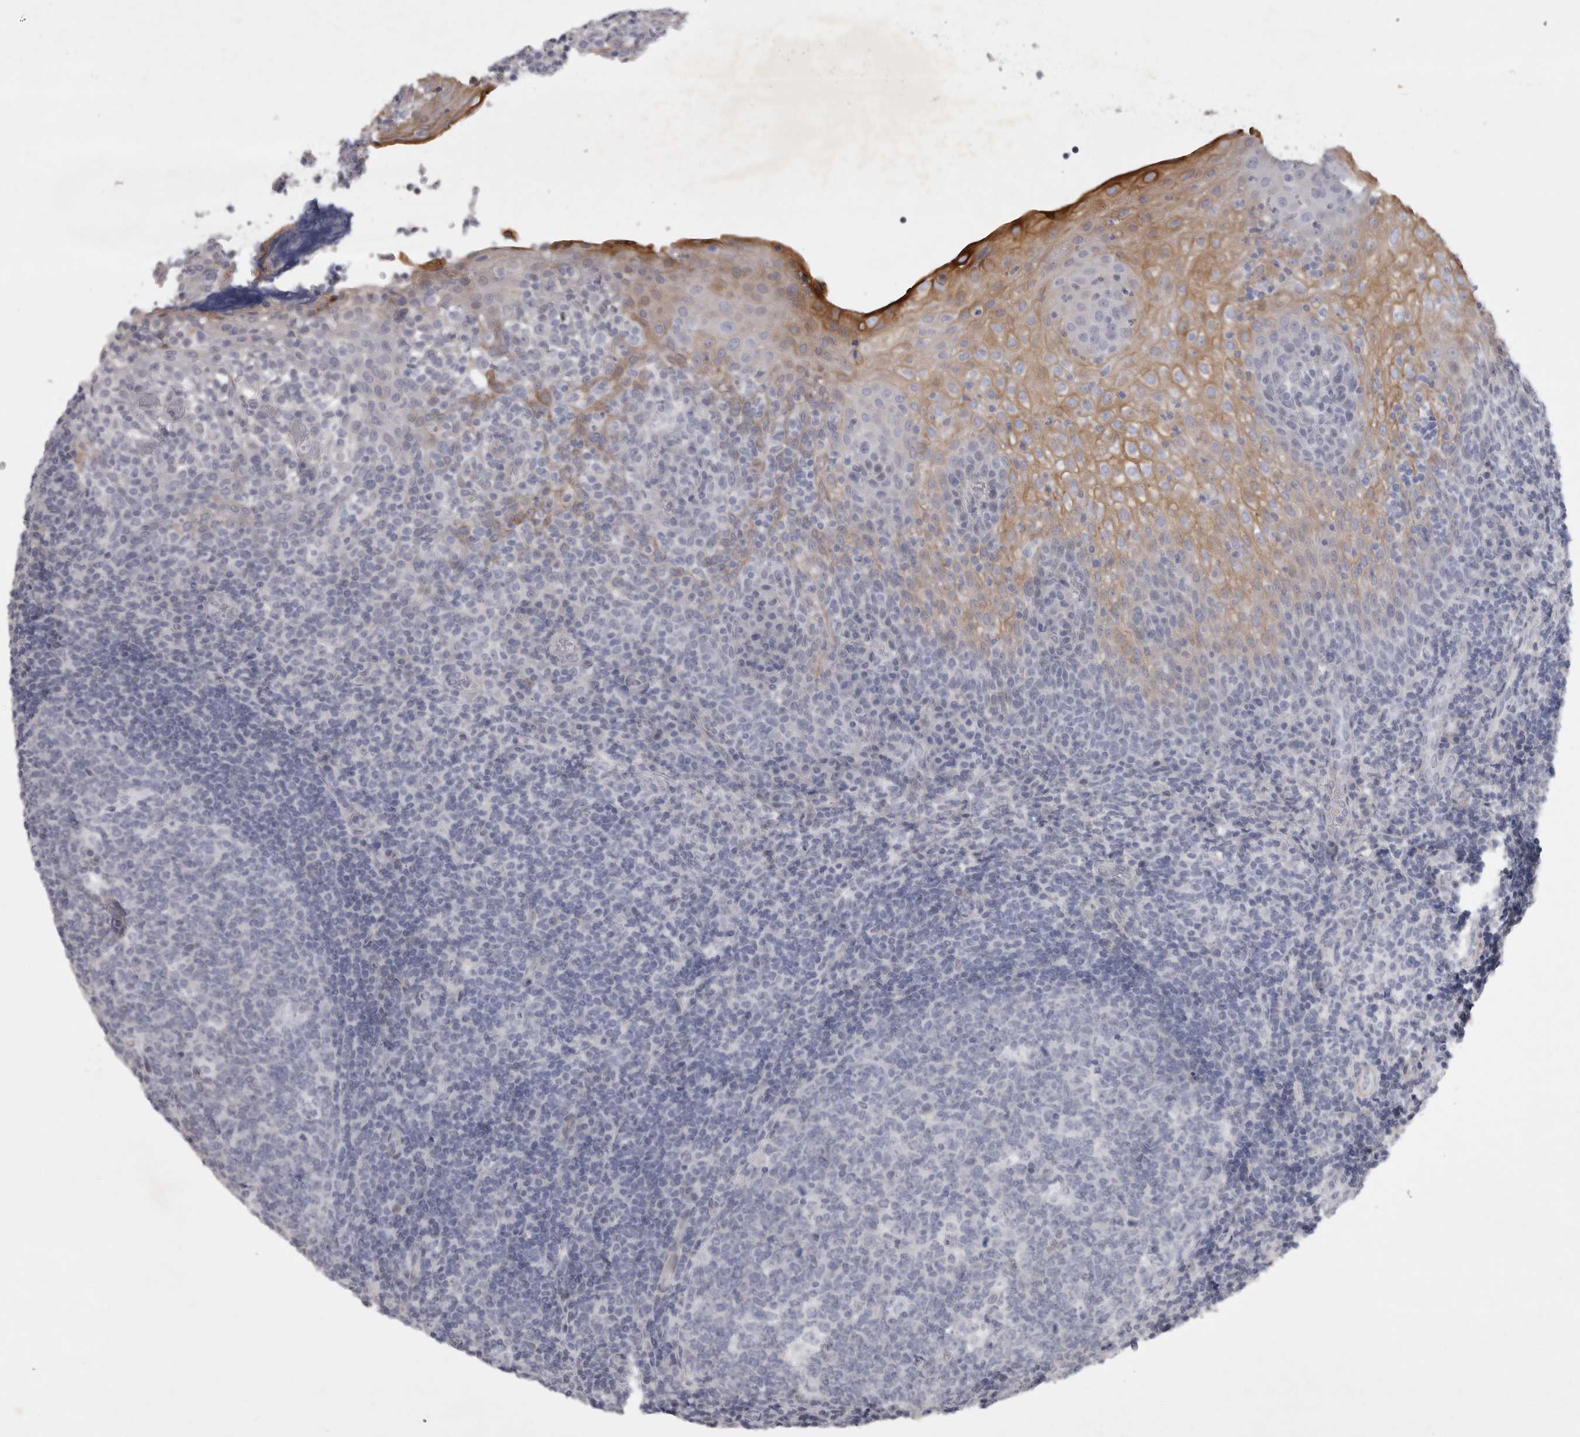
{"staining": {"intensity": "negative", "quantity": "none", "location": "none"}, "tissue": "tonsil", "cell_type": "Germinal center cells", "image_type": "normal", "snomed": [{"axis": "morphology", "description": "Normal tissue, NOS"}, {"axis": "topography", "description": "Tonsil"}], "caption": "Germinal center cells are negative for brown protein staining in normal tonsil. The staining is performed using DAB brown chromogen with nuclei counter-stained in using hematoxylin.", "gene": "TNR", "patient": {"sex": "female", "age": 19}}